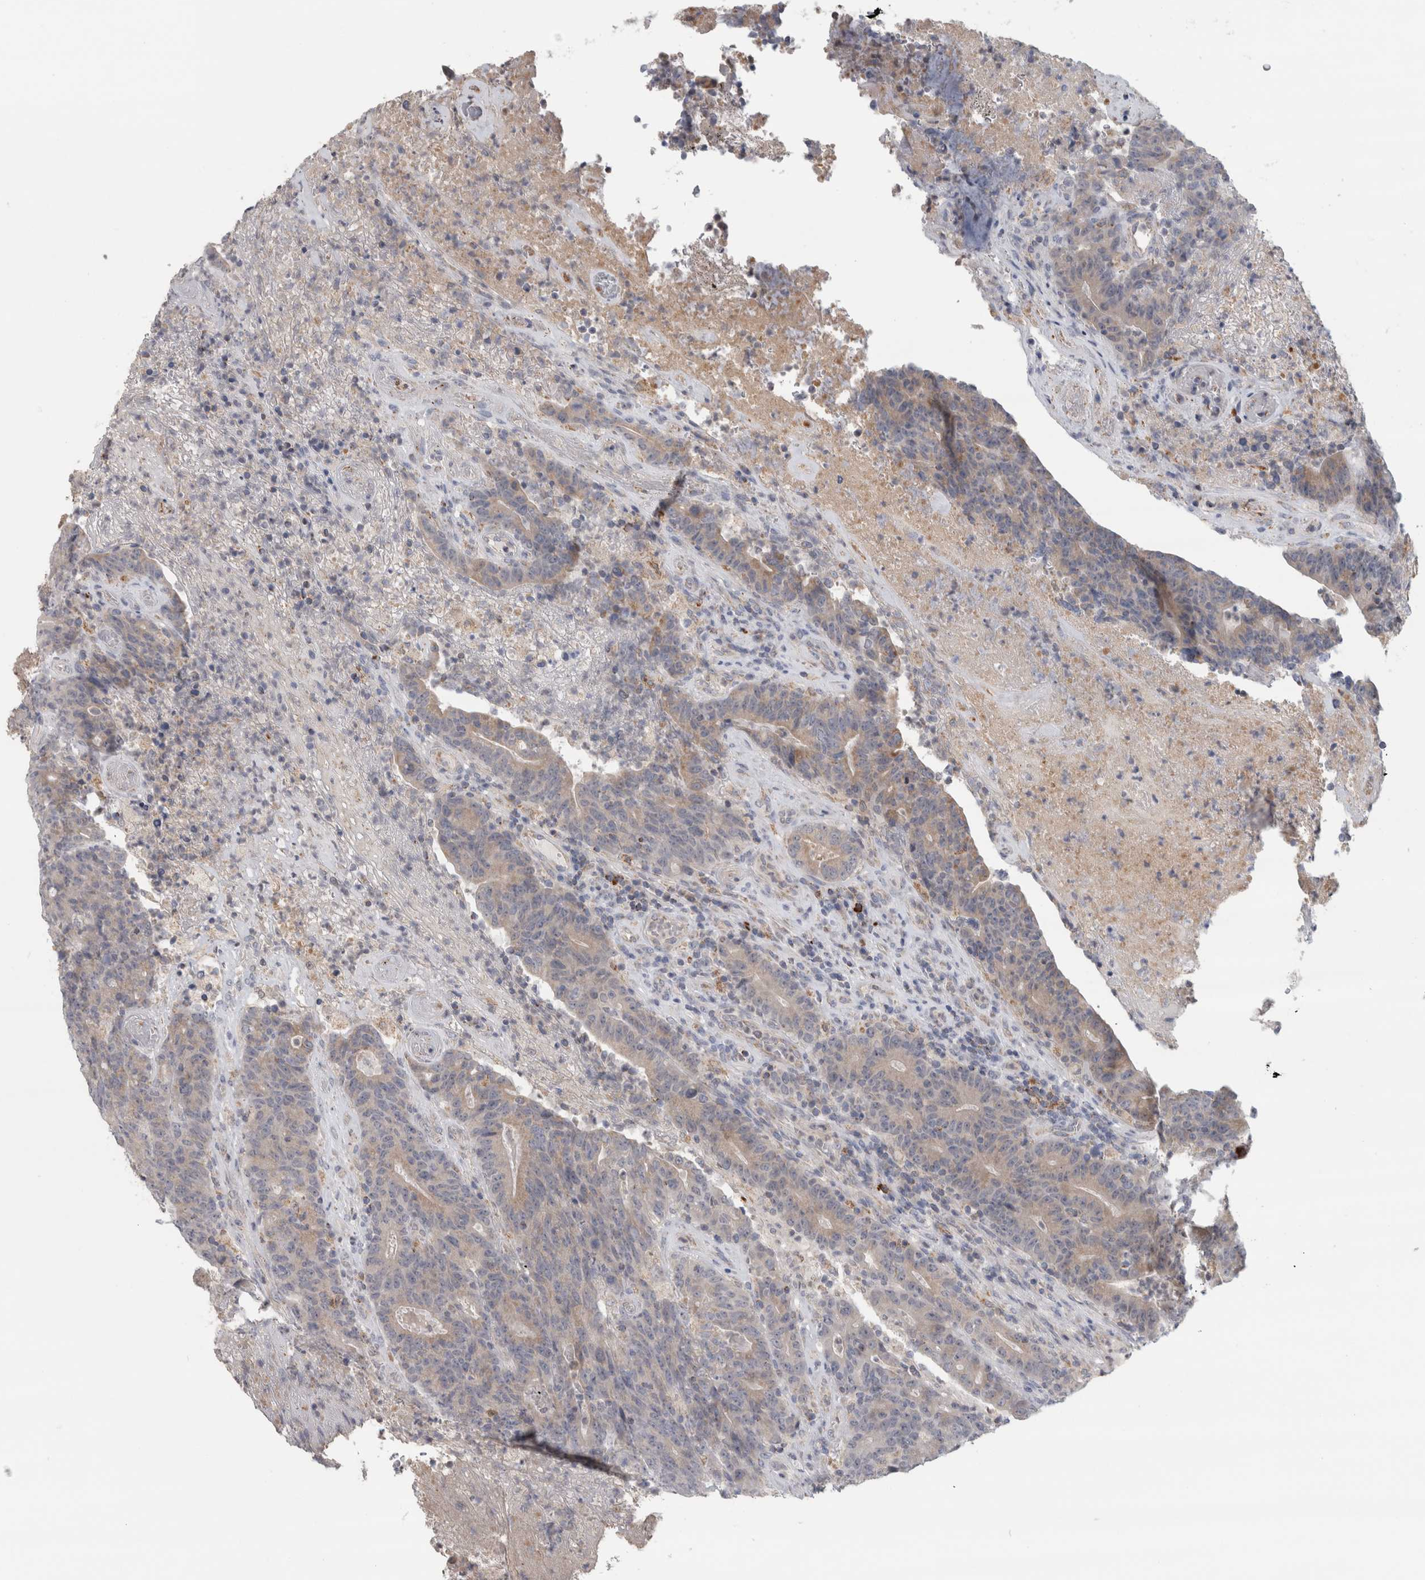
{"staining": {"intensity": "weak", "quantity": "<25%", "location": "cytoplasmic/membranous"}, "tissue": "colorectal cancer", "cell_type": "Tumor cells", "image_type": "cancer", "snomed": [{"axis": "morphology", "description": "Normal tissue, NOS"}, {"axis": "morphology", "description": "Adenocarcinoma, NOS"}, {"axis": "topography", "description": "Colon"}], "caption": "A photomicrograph of adenocarcinoma (colorectal) stained for a protein shows no brown staining in tumor cells.", "gene": "RAB18", "patient": {"sex": "female", "age": 75}}